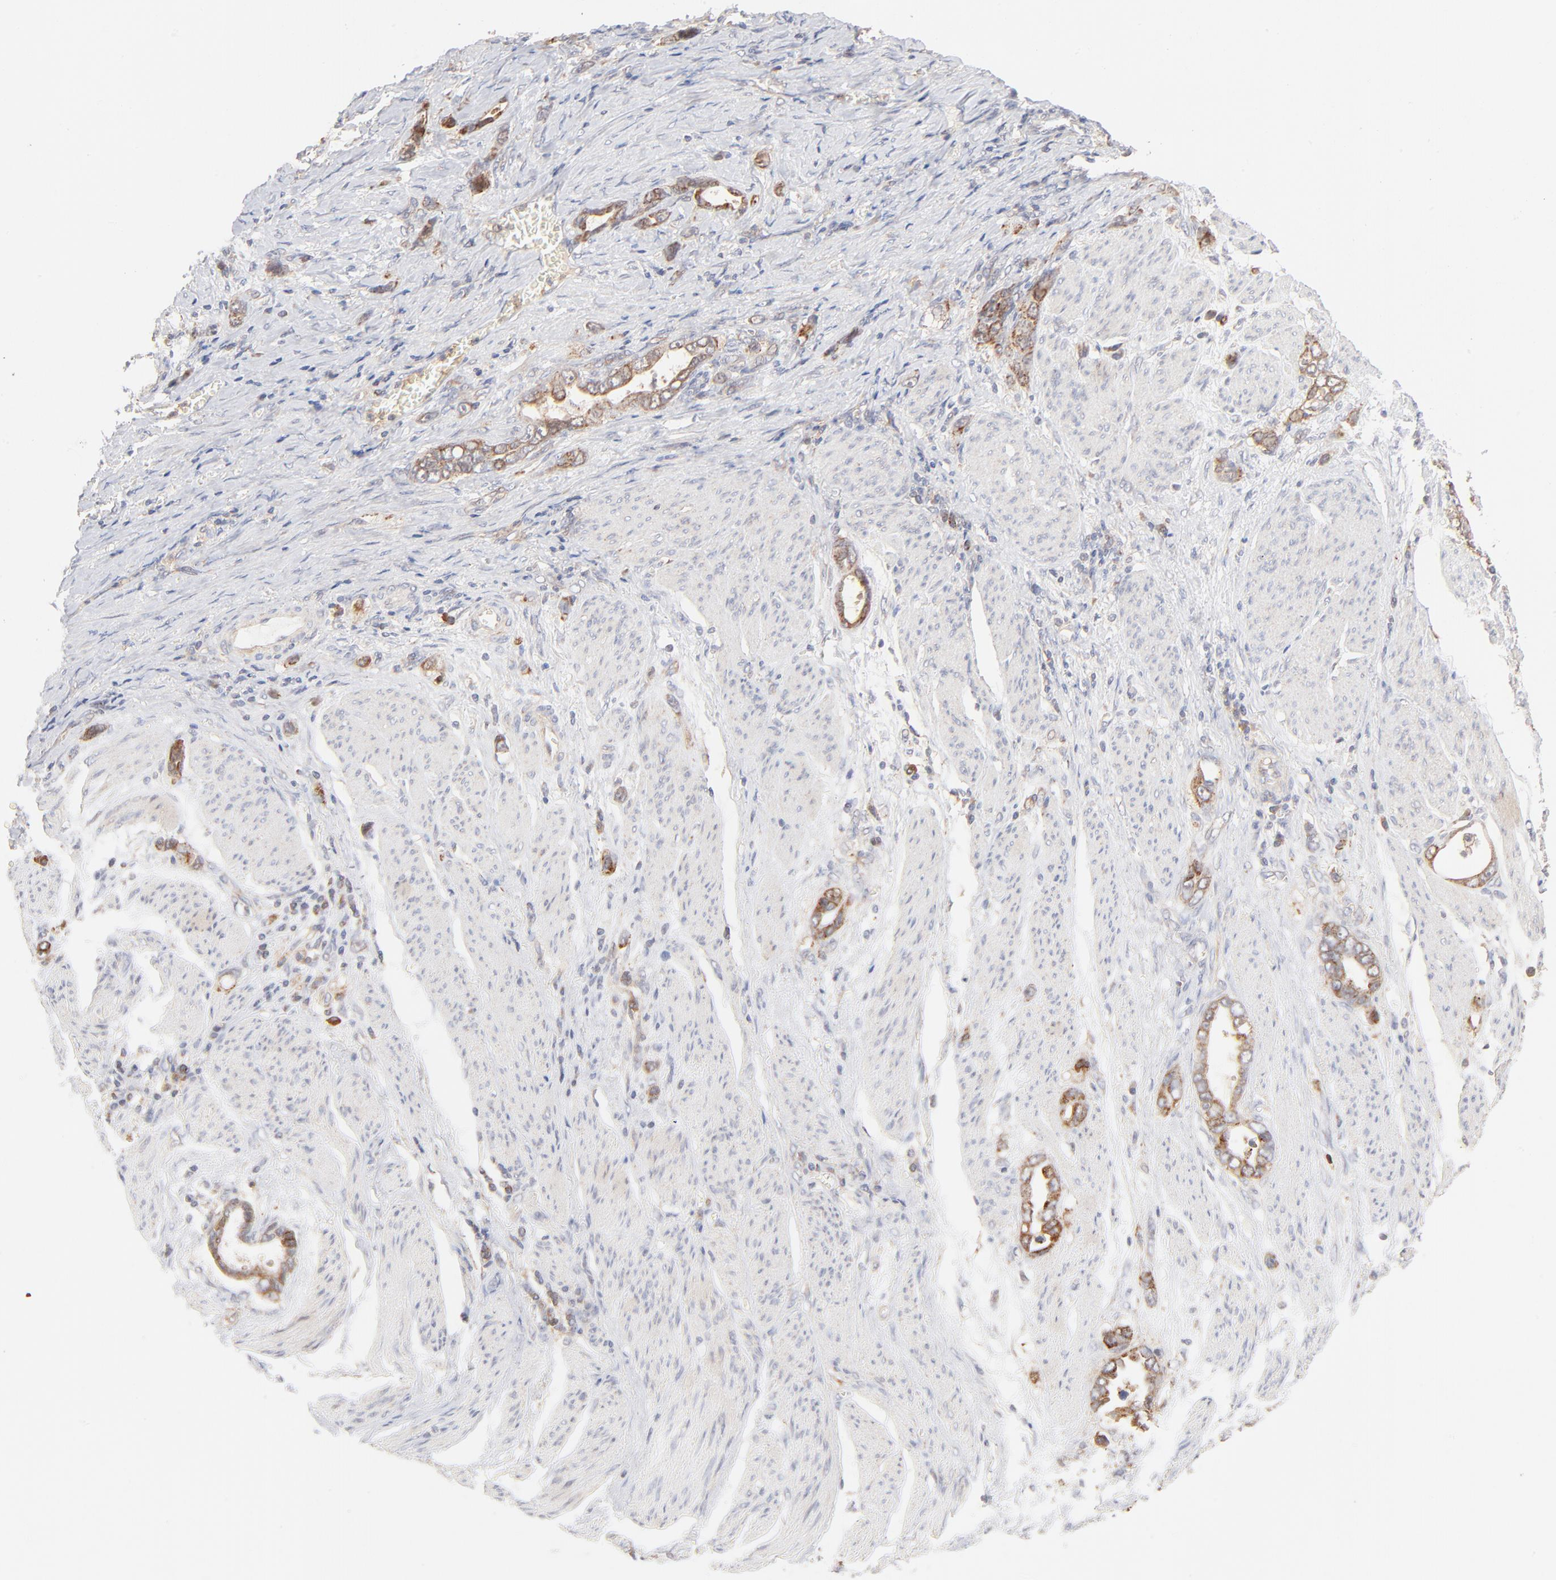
{"staining": {"intensity": "moderate", "quantity": ">75%", "location": "cytoplasmic/membranous"}, "tissue": "stomach cancer", "cell_type": "Tumor cells", "image_type": "cancer", "snomed": [{"axis": "morphology", "description": "Adenocarcinoma, NOS"}, {"axis": "topography", "description": "Stomach"}], "caption": "Brown immunohistochemical staining in stomach adenocarcinoma reveals moderate cytoplasmic/membranous expression in approximately >75% of tumor cells.", "gene": "CSPG4", "patient": {"sex": "male", "age": 78}}